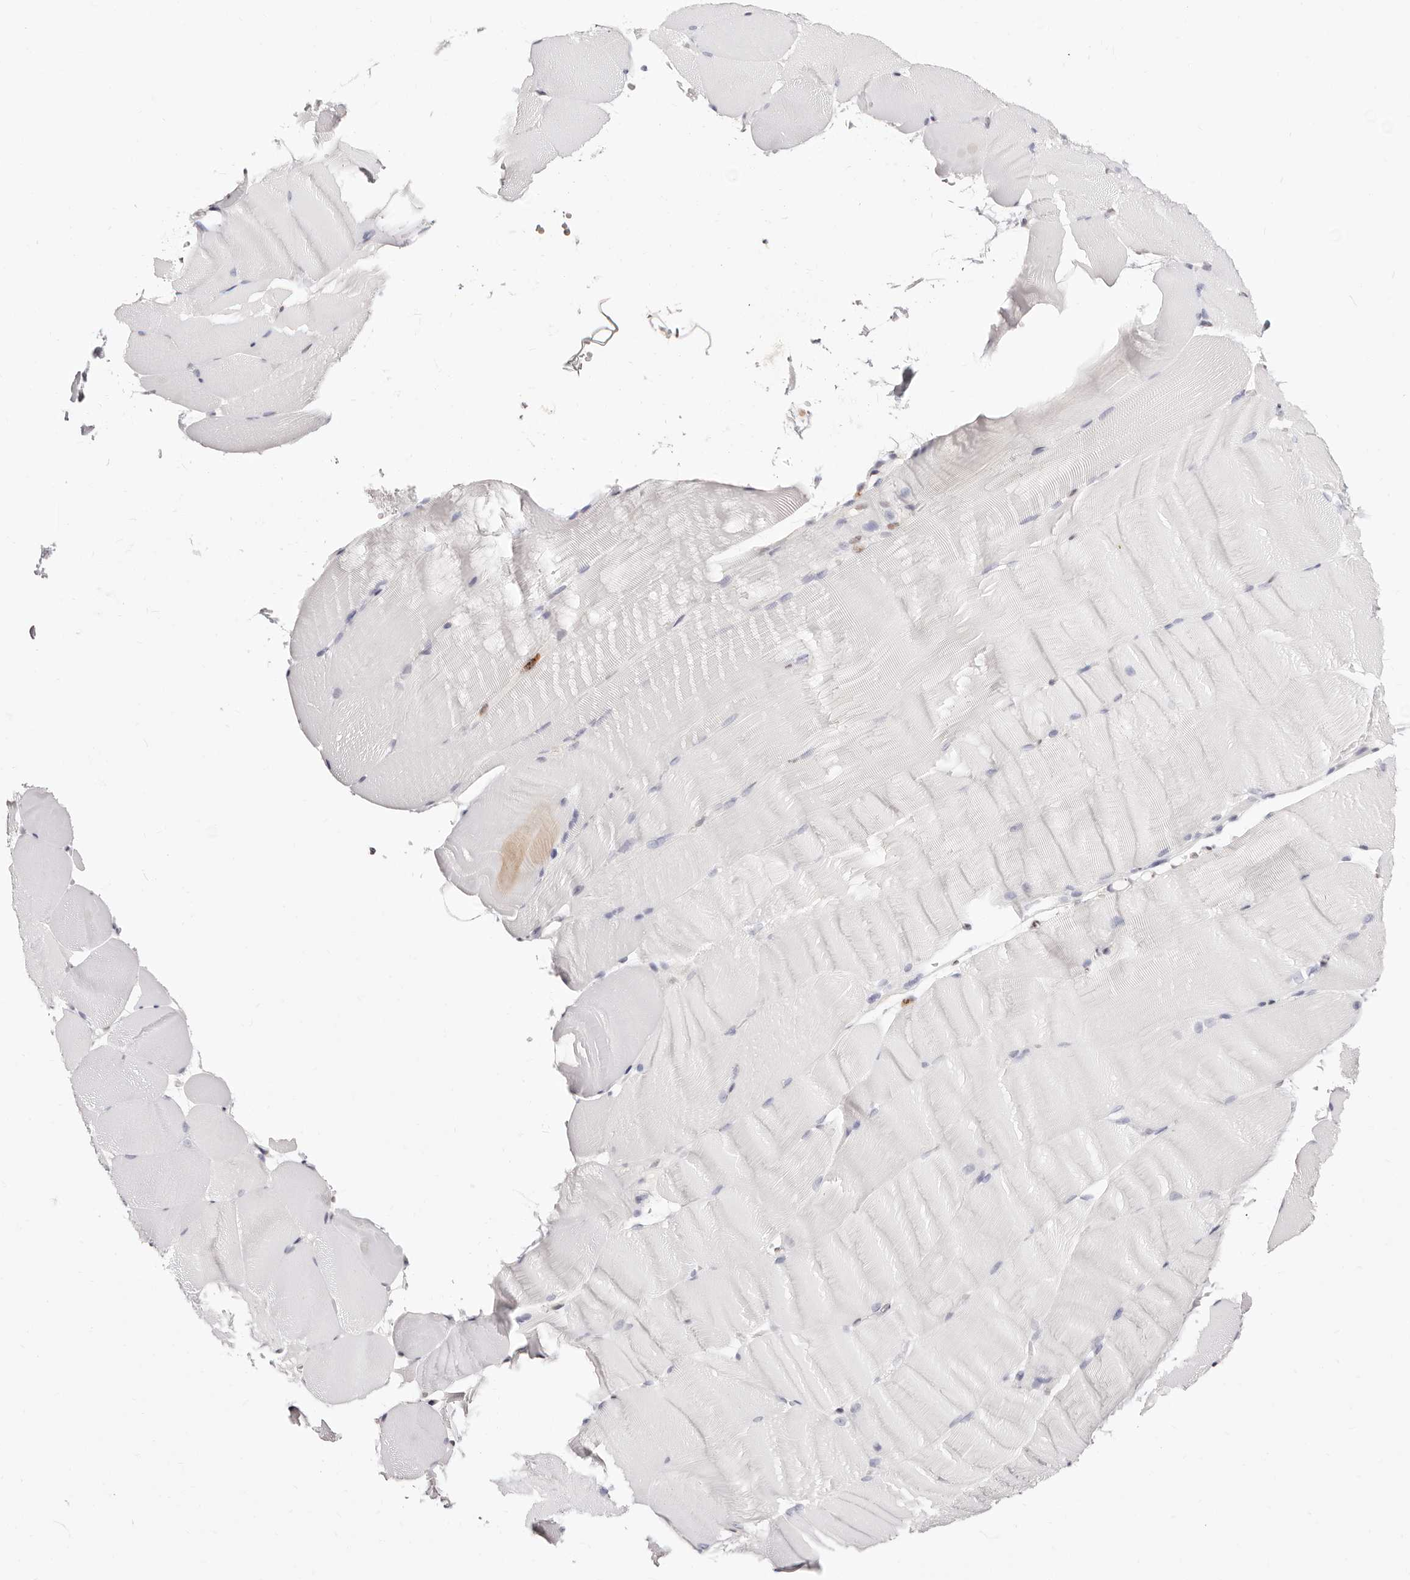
{"staining": {"intensity": "negative", "quantity": "none", "location": "none"}, "tissue": "skeletal muscle", "cell_type": "Myocytes", "image_type": "normal", "snomed": [{"axis": "morphology", "description": "Normal tissue, NOS"}, {"axis": "topography", "description": "Skeletal muscle"}, {"axis": "topography", "description": "Parathyroid gland"}], "caption": "Immunohistochemistry (IHC) of benign human skeletal muscle demonstrates no expression in myocytes. The staining was performed using DAB (3,3'-diaminobenzidine) to visualize the protein expression in brown, while the nuclei were stained in blue with hematoxylin (Magnification: 20x).", "gene": "TKT", "patient": {"sex": "female", "age": 37}}